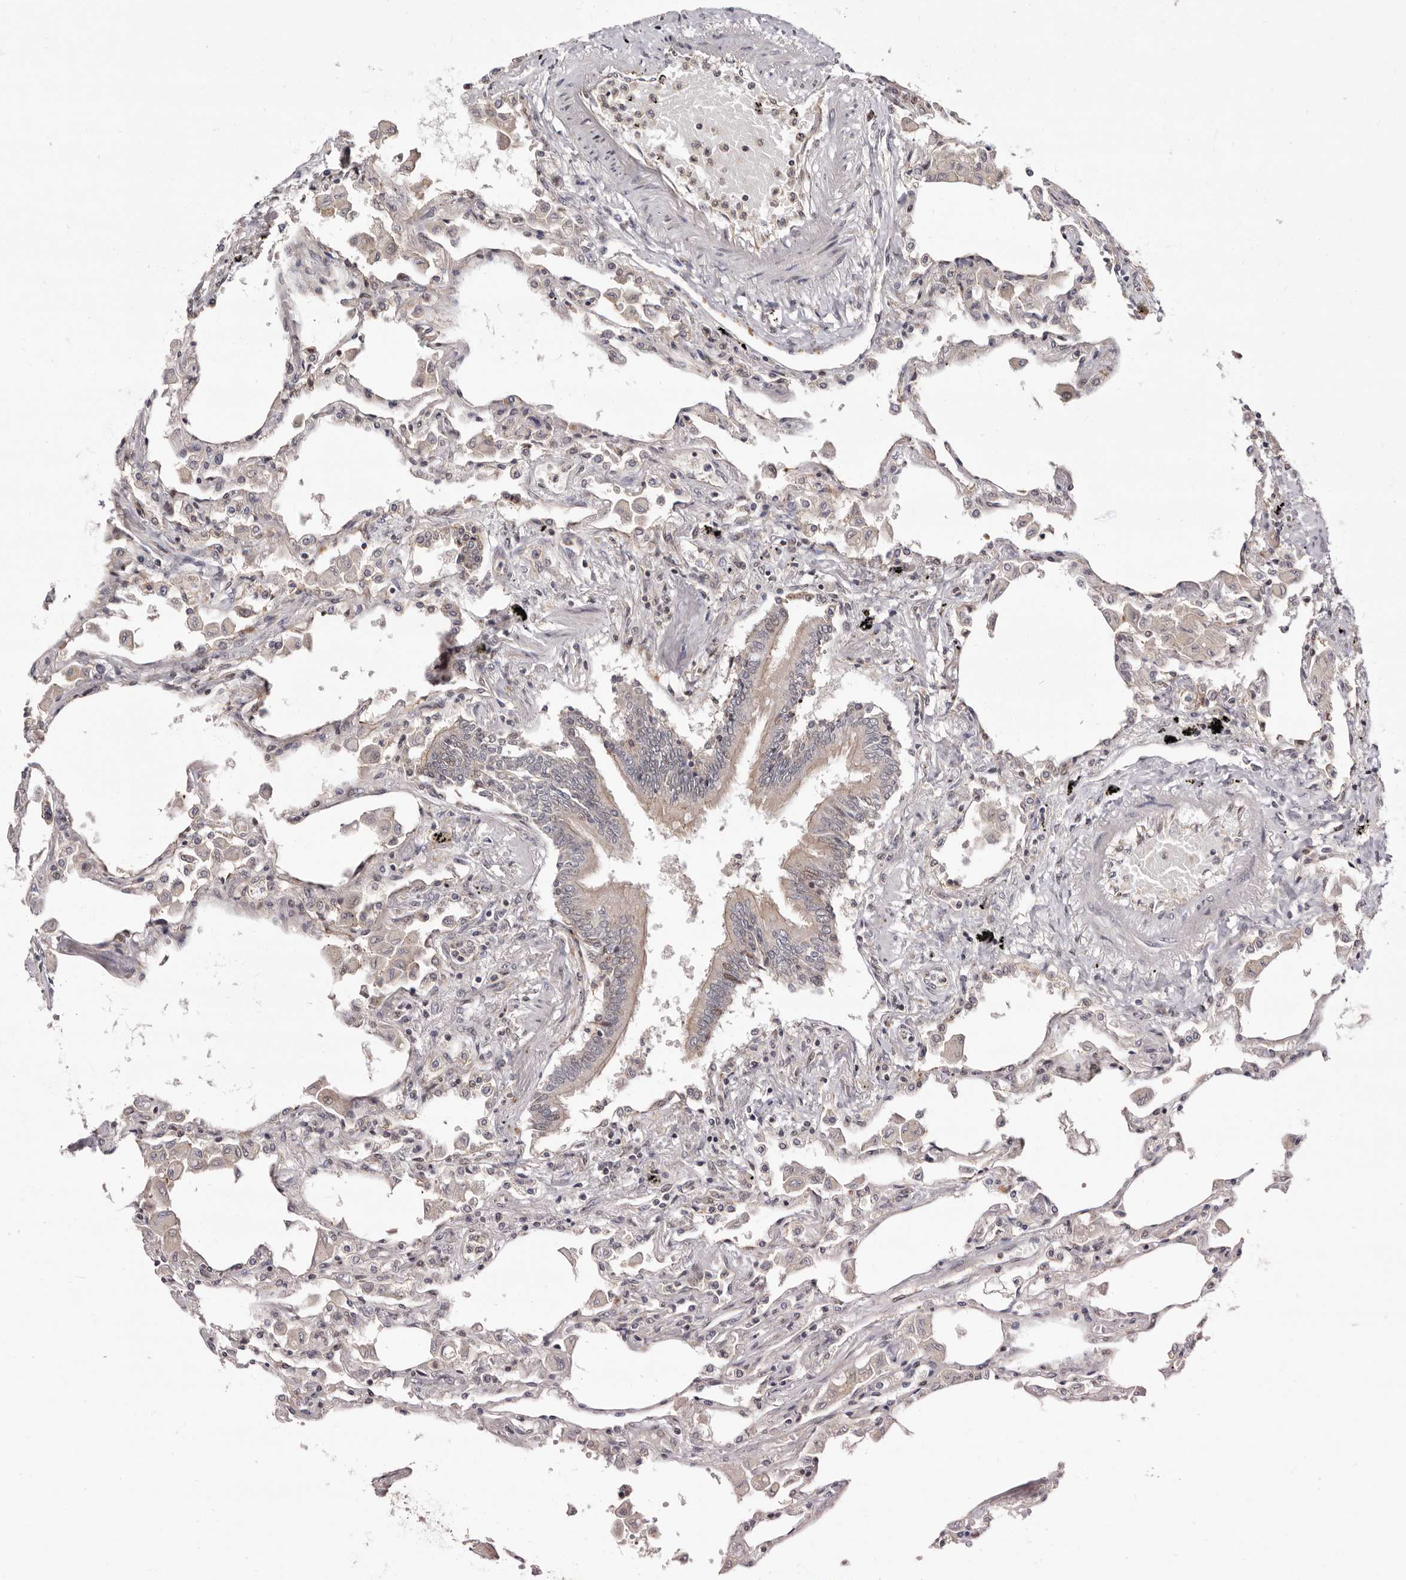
{"staining": {"intensity": "moderate", "quantity": "<25%", "location": "cytoplasmic/membranous"}, "tissue": "lung", "cell_type": "Alveolar cells", "image_type": "normal", "snomed": [{"axis": "morphology", "description": "Normal tissue, NOS"}, {"axis": "topography", "description": "Bronchus"}, {"axis": "topography", "description": "Lung"}], "caption": "IHC (DAB) staining of unremarkable human lung exhibits moderate cytoplasmic/membranous protein positivity in about <25% of alveolar cells.", "gene": "GLRX3", "patient": {"sex": "female", "age": 49}}